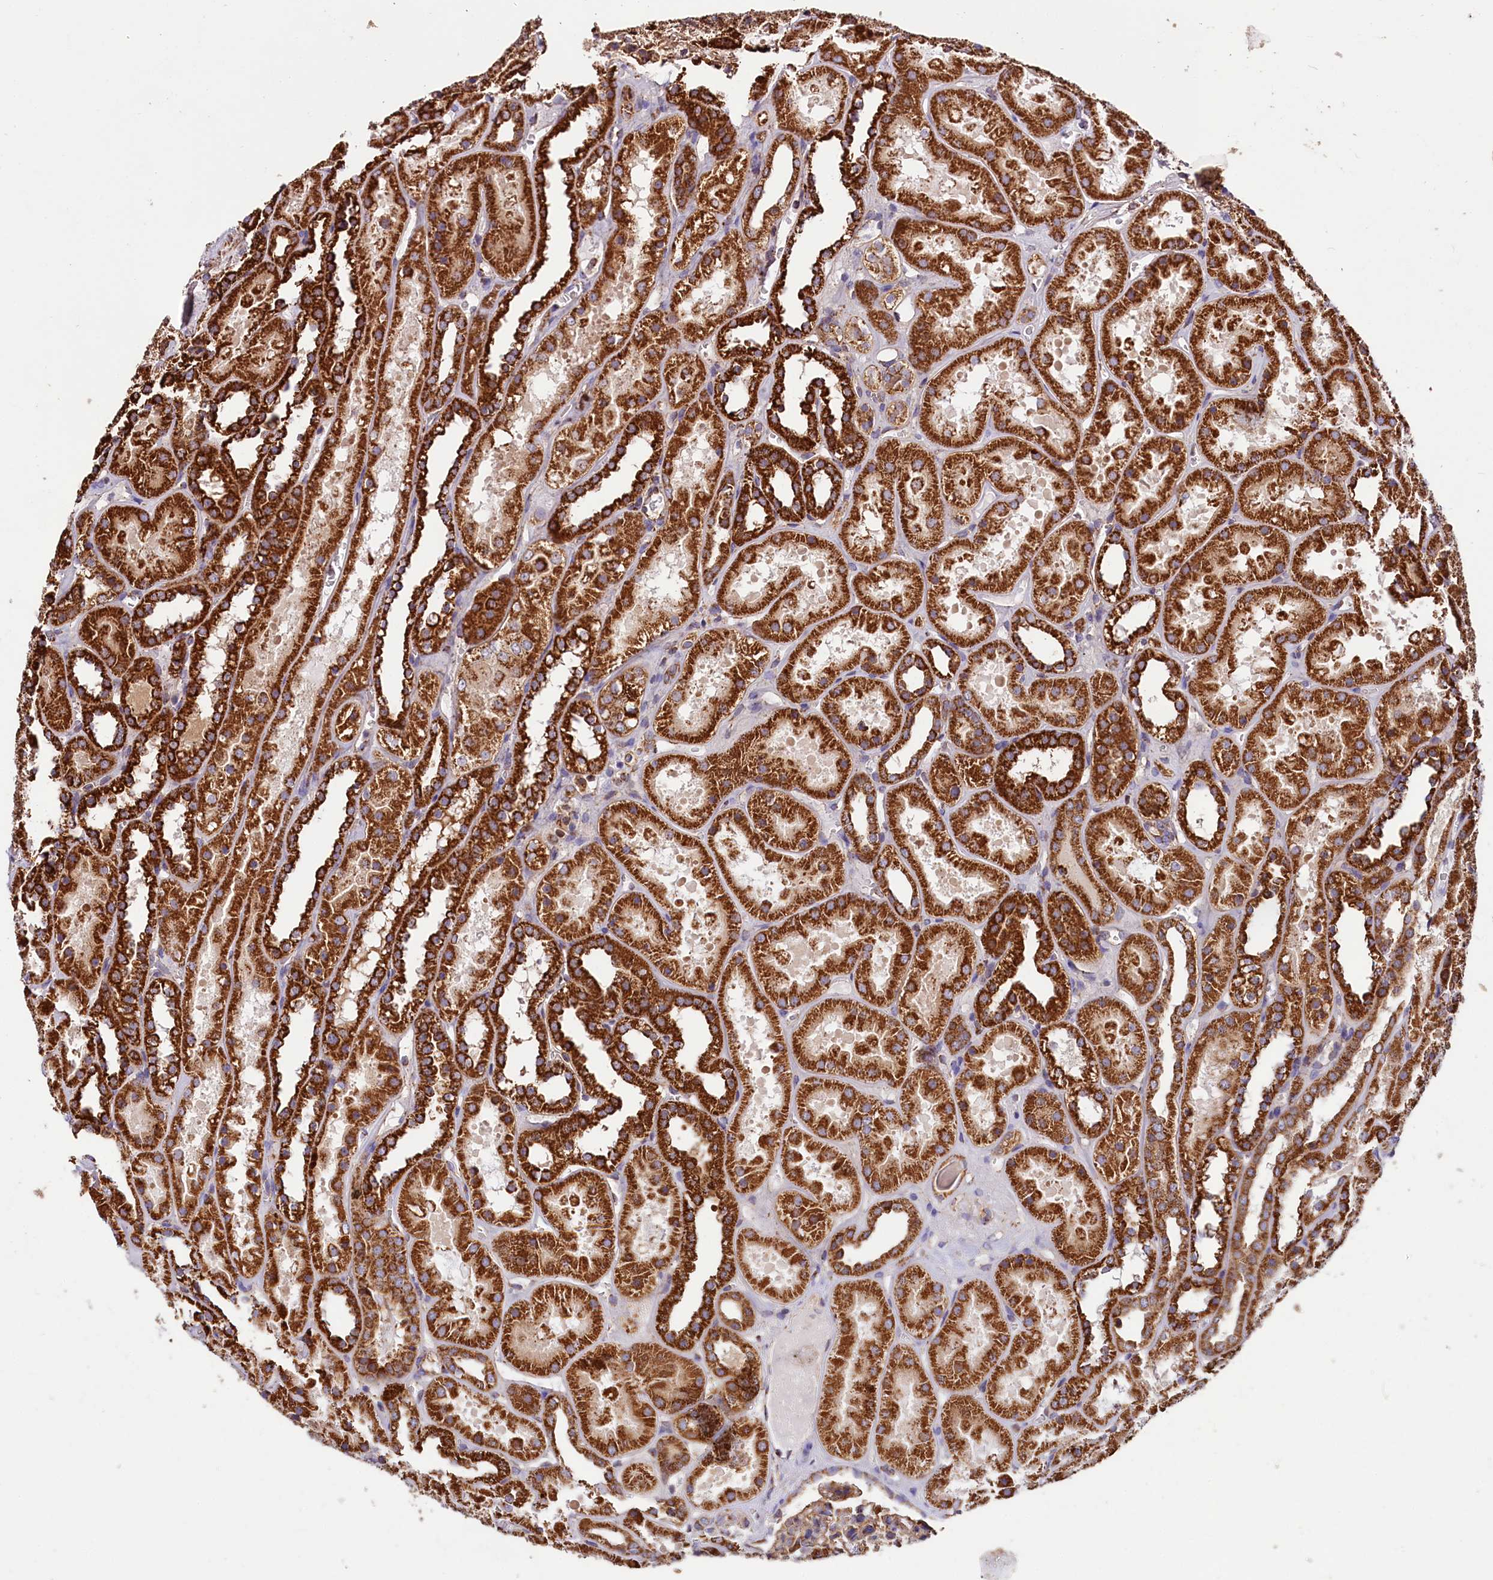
{"staining": {"intensity": "moderate", "quantity": ">75%", "location": "cytoplasmic/membranous"}, "tissue": "kidney", "cell_type": "Cells in glomeruli", "image_type": "normal", "snomed": [{"axis": "morphology", "description": "Normal tissue, NOS"}, {"axis": "topography", "description": "Kidney"}], "caption": "Kidney was stained to show a protein in brown. There is medium levels of moderate cytoplasmic/membranous positivity in approximately >75% of cells in glomeruli. Immunohistochemistry (ihc) stains the protein in brown and the nuclei are stained blue.", "gene": "NUDT15", "patient": {"sex": "female", "age": 41}}